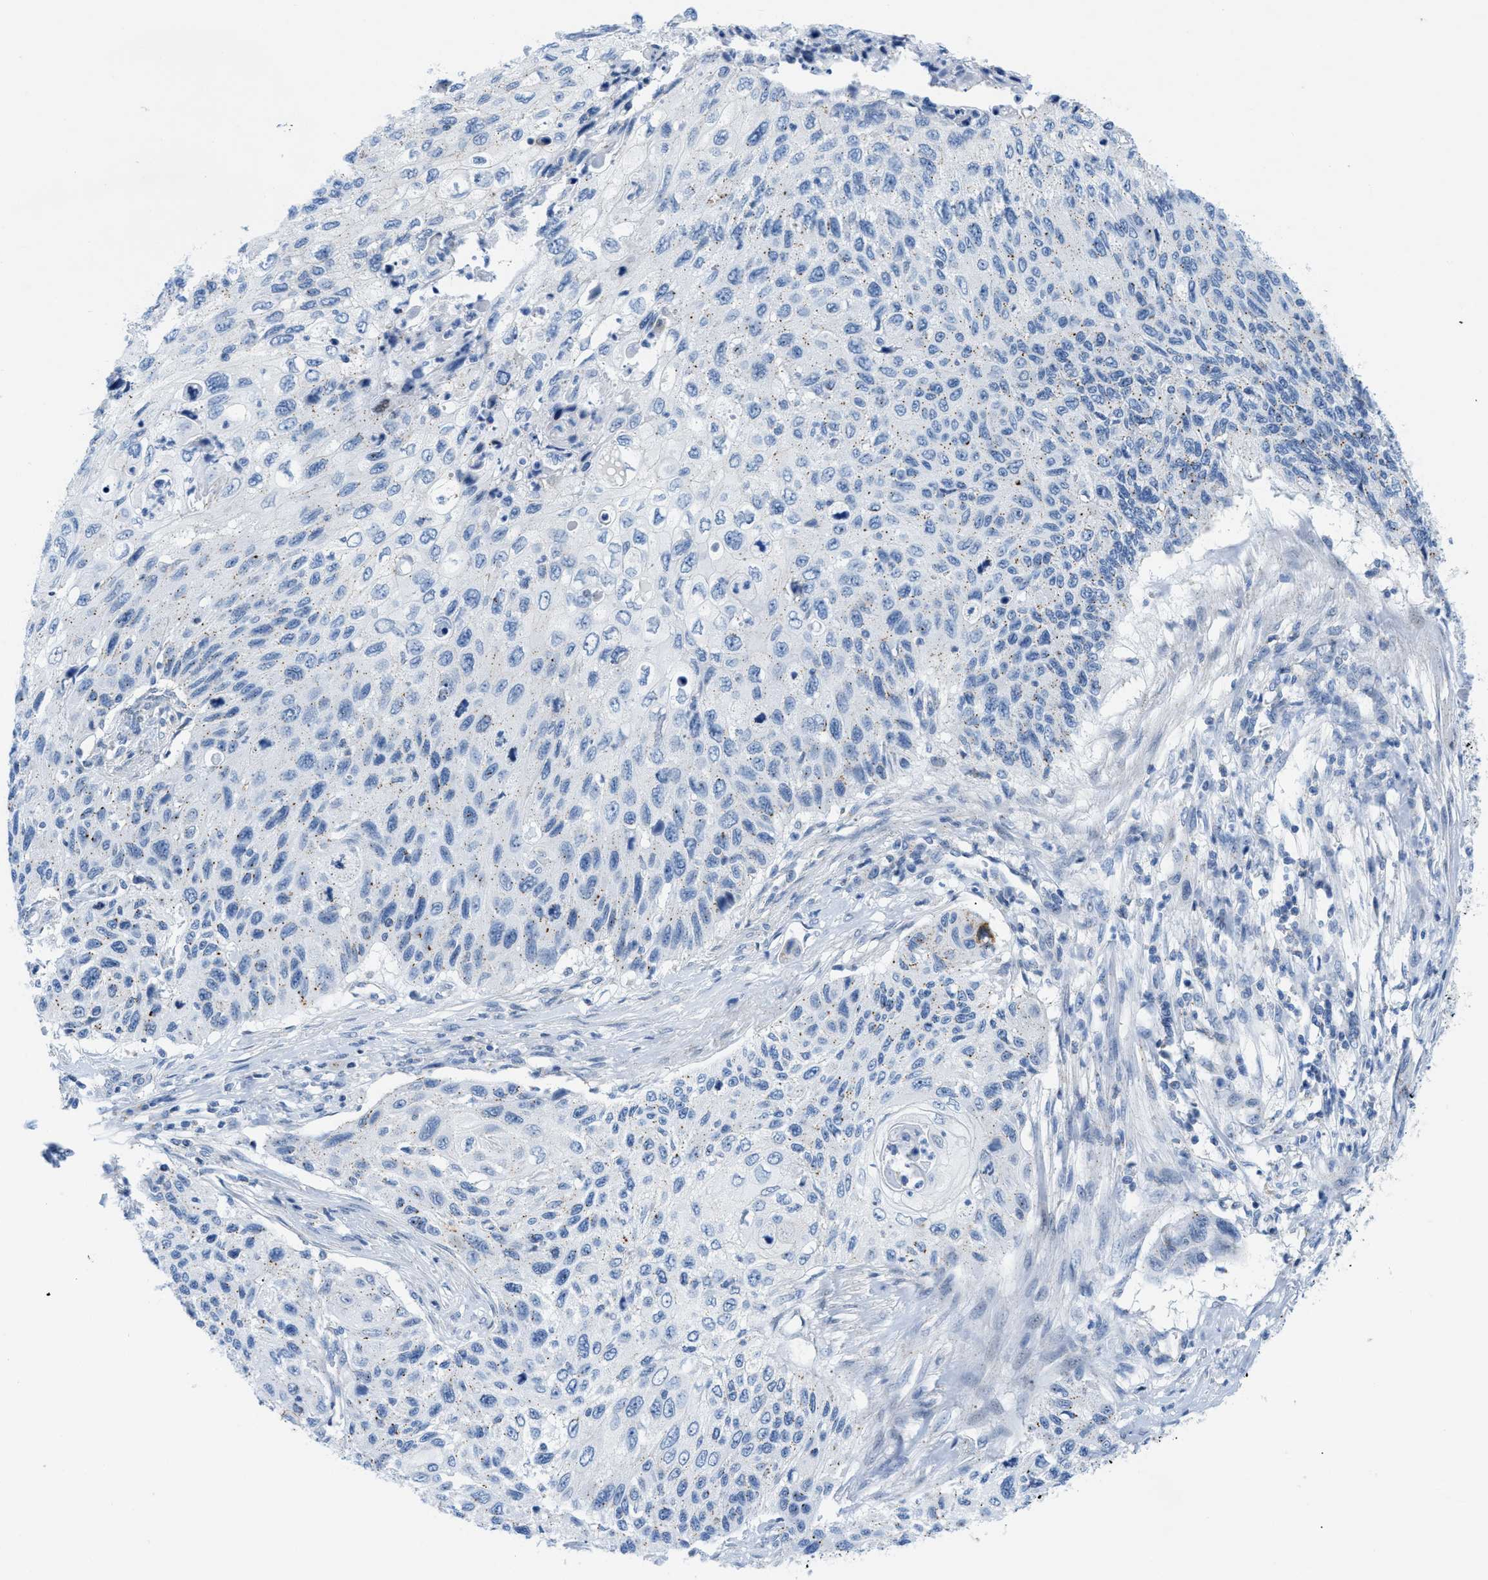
{"staining": {"intensity": "negative", "quantity": "none", "location": "none"}, "tissue": "cervical cancer", "cell_type": "Tumor cells", "image_type": "cancer", "snomed": [{"axis": "morphology", "description": "Squamous cell carcinoma, NOS"}, {"axis": "topography", "description": "Cervix"}], "caption": "This is an IHC photomicrograph of human squamous cell carcinoma (cervical). There is no staining in tumor cells.", "gene": "FDCSP", "patient": {"sex": "female", "age": 70}}